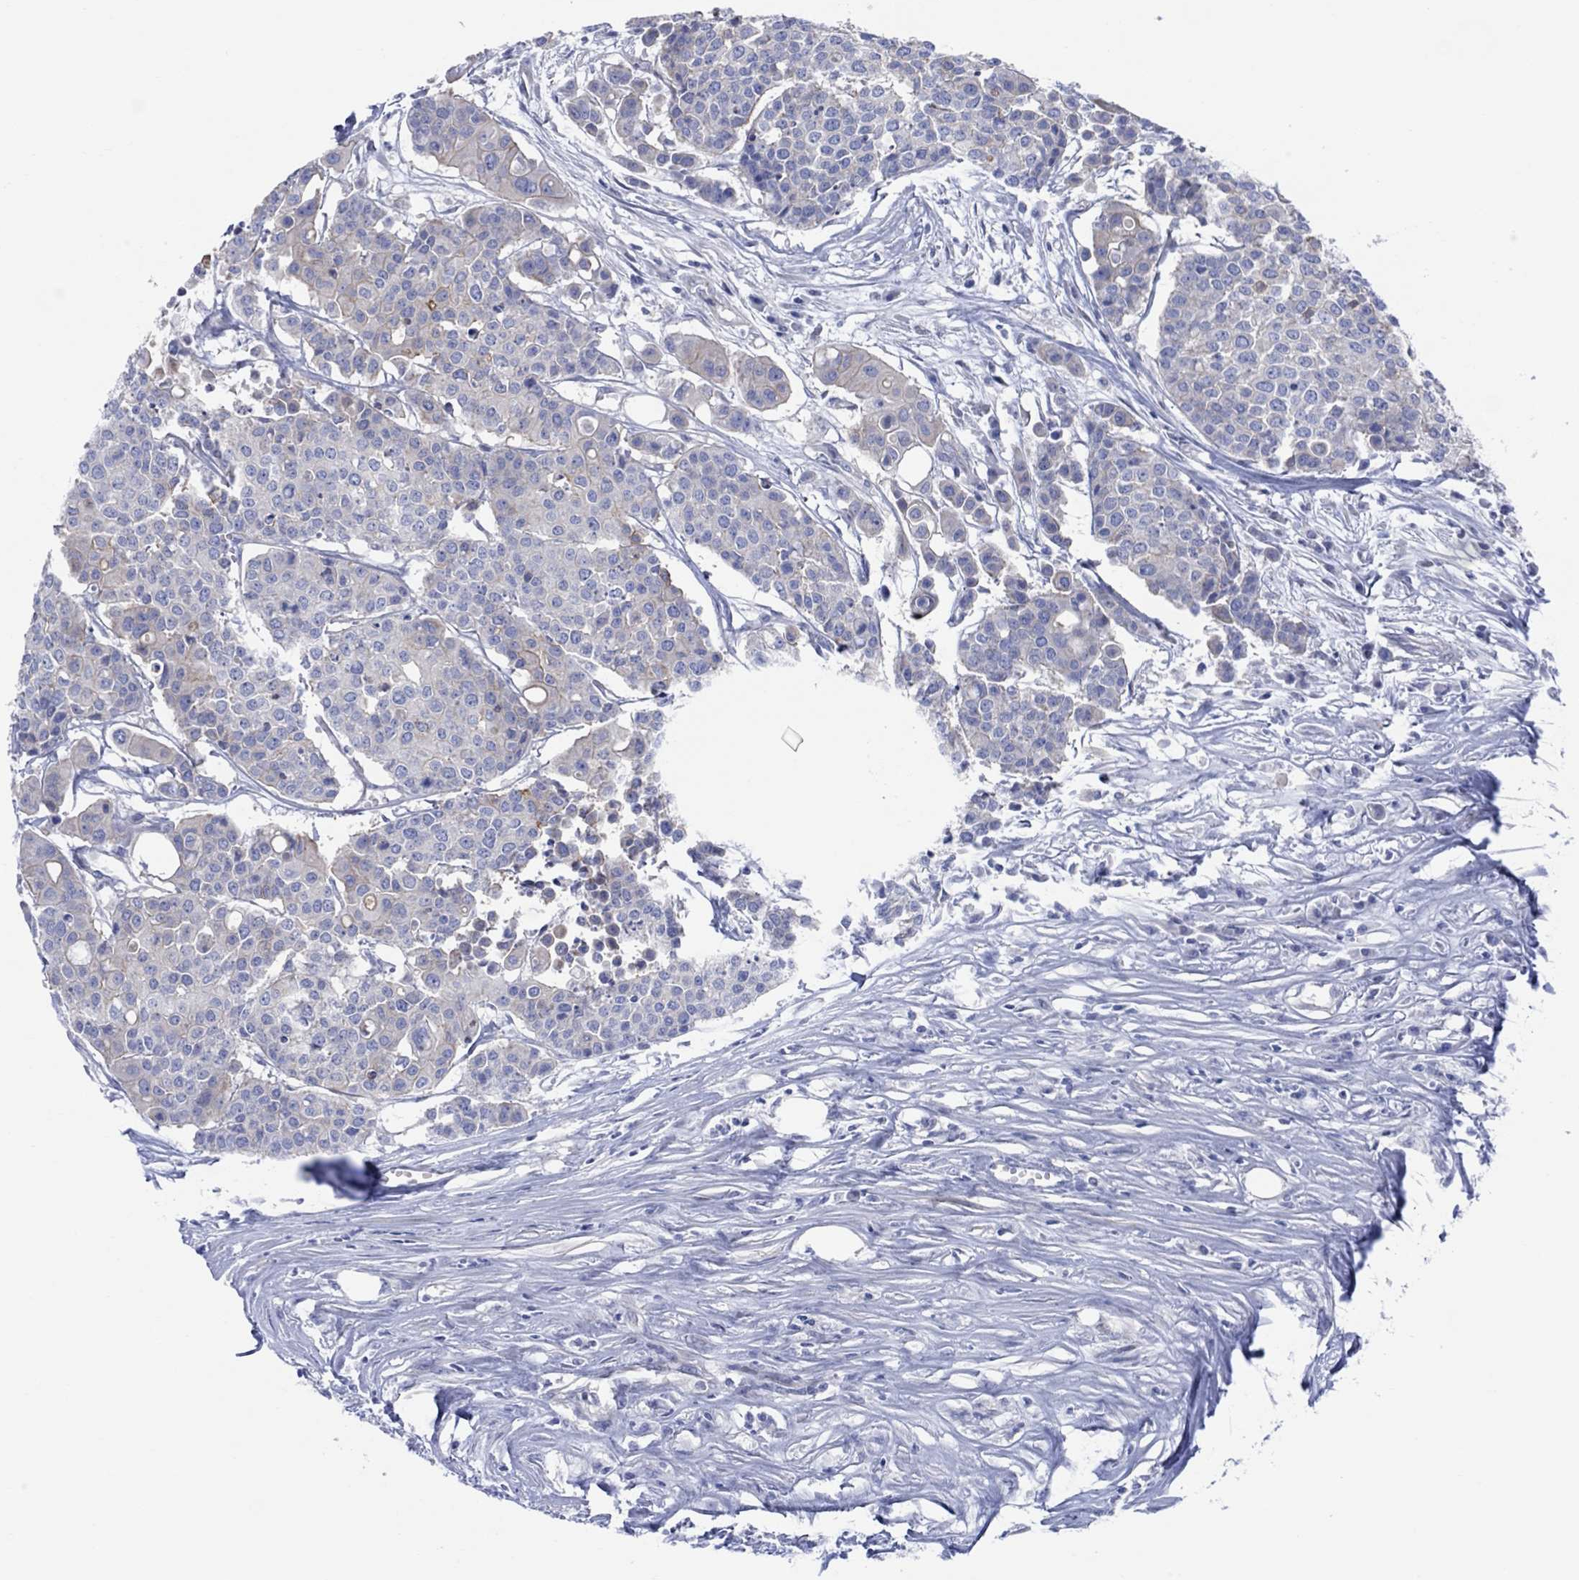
{"staining": {"intensity": "weak", "quantity": "<25%", "location": "cytoplasmic/membranous"}, "tissue": "carcinoid", "cell_type": "Tumor cells", "image_type": "cancer", "snomed": [{"axis": "morphology", "description": "Carcinoid, malignant, NOS"}, {"axis": "topography", "description": "Colon"}], "caption": "Human carcinoid stained for a protein using immunohistochemistry exhibits no expression in tumor cells.", "gene": "TLDC2", "patient": {"sex": "male", "age": 81}}